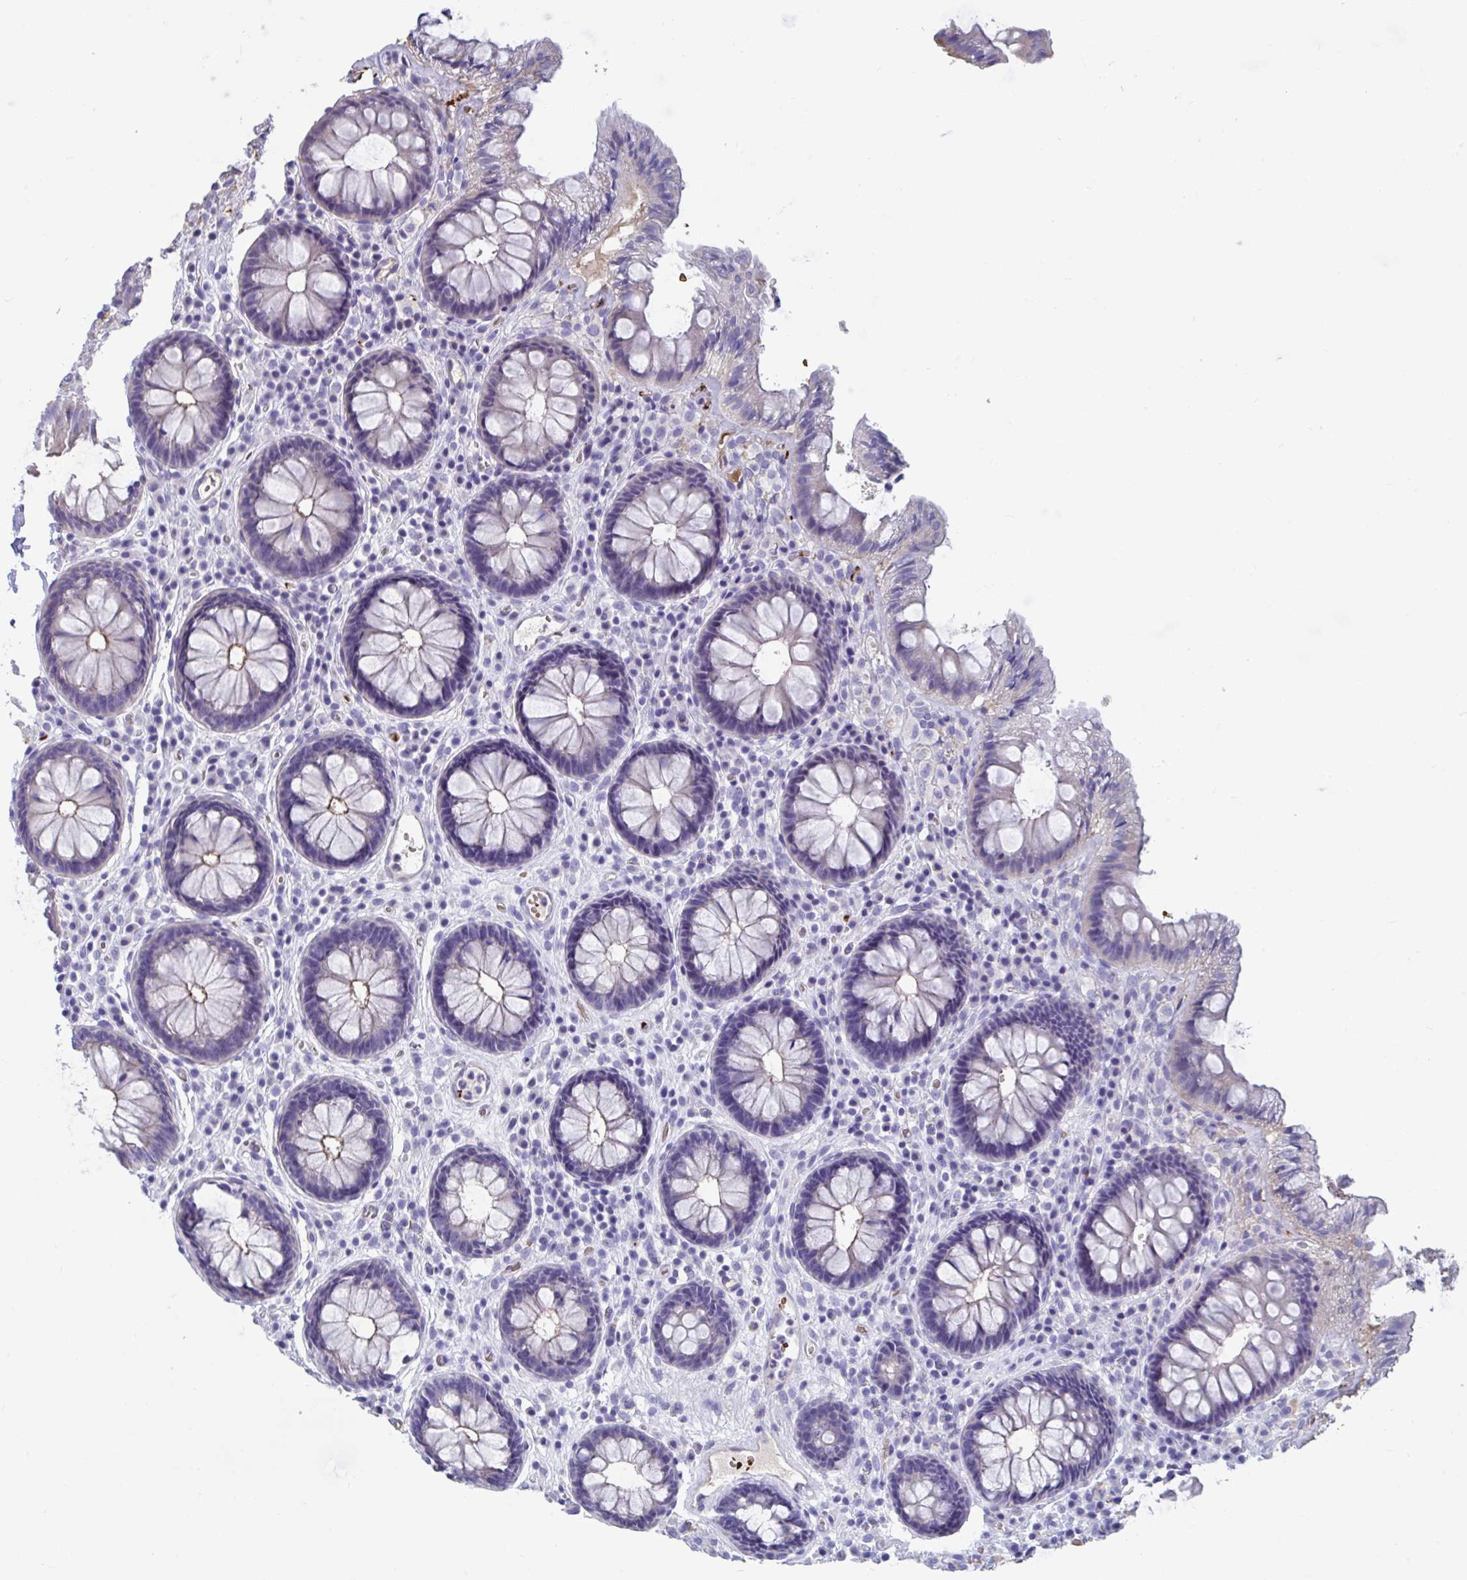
{"staining": {"intensity": "negative", "quantity": "none", "location": "none"}, "tissue": "colon", "cell_type": "Endothelial cells", "image_type": "normal", "snomed": [{"axis": "morphology", "description": "Normal tissue, NOS"}, {"axis": "topography", "description": "Colon"}, {"axis": "topography", "description": "Peripheral nerve tissue"}], "caption": "Colon was stained to show a protein in brown. There is no significant staining in endothelial cells. Nuclei are stained in blue.", "gene": "TTC30A", "patient": {"sex": "male", "age": 84}}